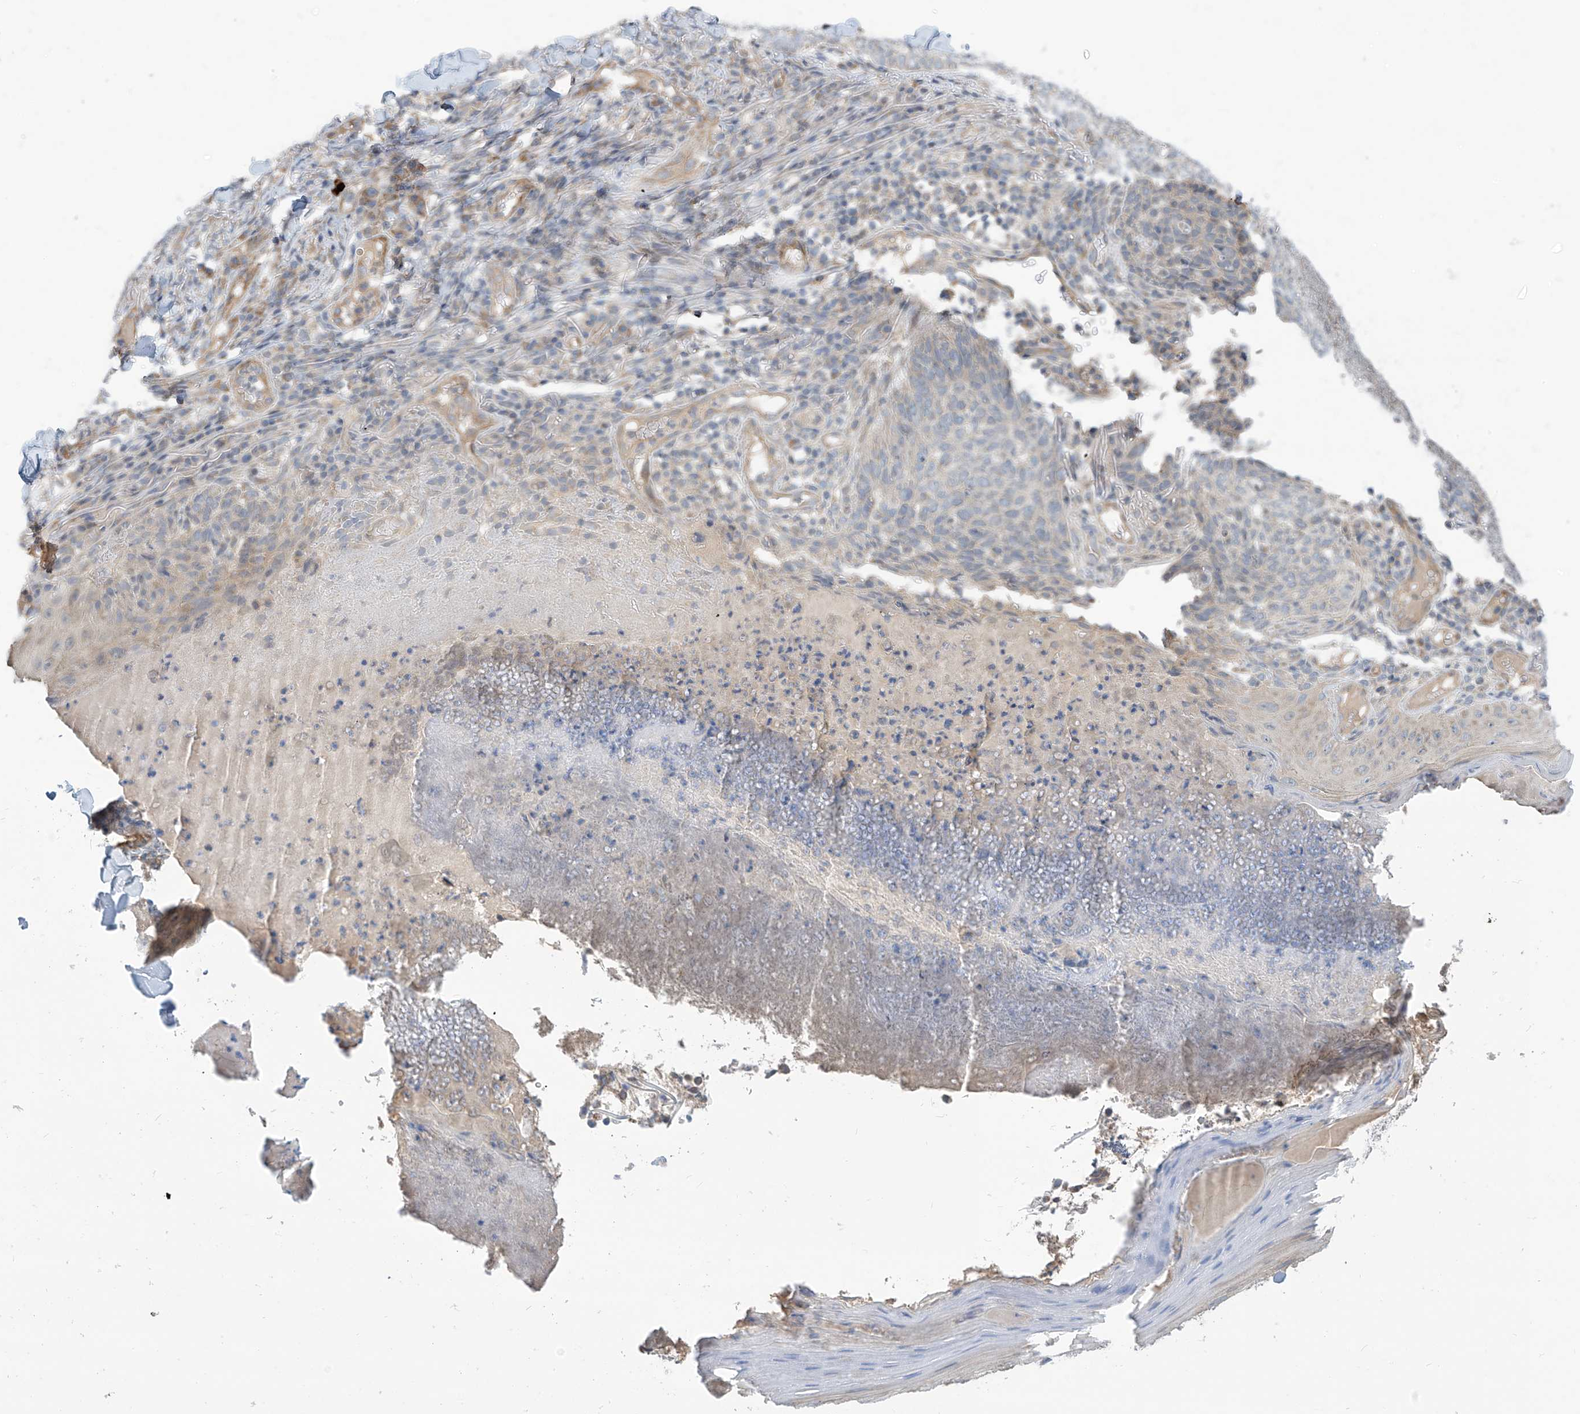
{"staining": {"intensity": "weak", "quantity": "<25%", "location": "cytoplasmic/membranous"}, "tissue": "skin cancer", "cell_type": "Tumor cells", "image_type": "cancer", "snomed": [{"axis": "morphology", "description": "Normal tissue, NOS"}, {"axis": "morphology", "description": "Basal cell carcinoma"}, {"axis": "topography", "description": "Skin"}], "caption": "Immunohistochemistry (IHC) micrograph of skin basal cell carcinoma stained for a protein (brown), which shows no expression in tumor cells. (DAB immunohistochemistry, high magnification).", "gene": "SCGB1D2", "patient": {"sex": "male", "age": 50}}